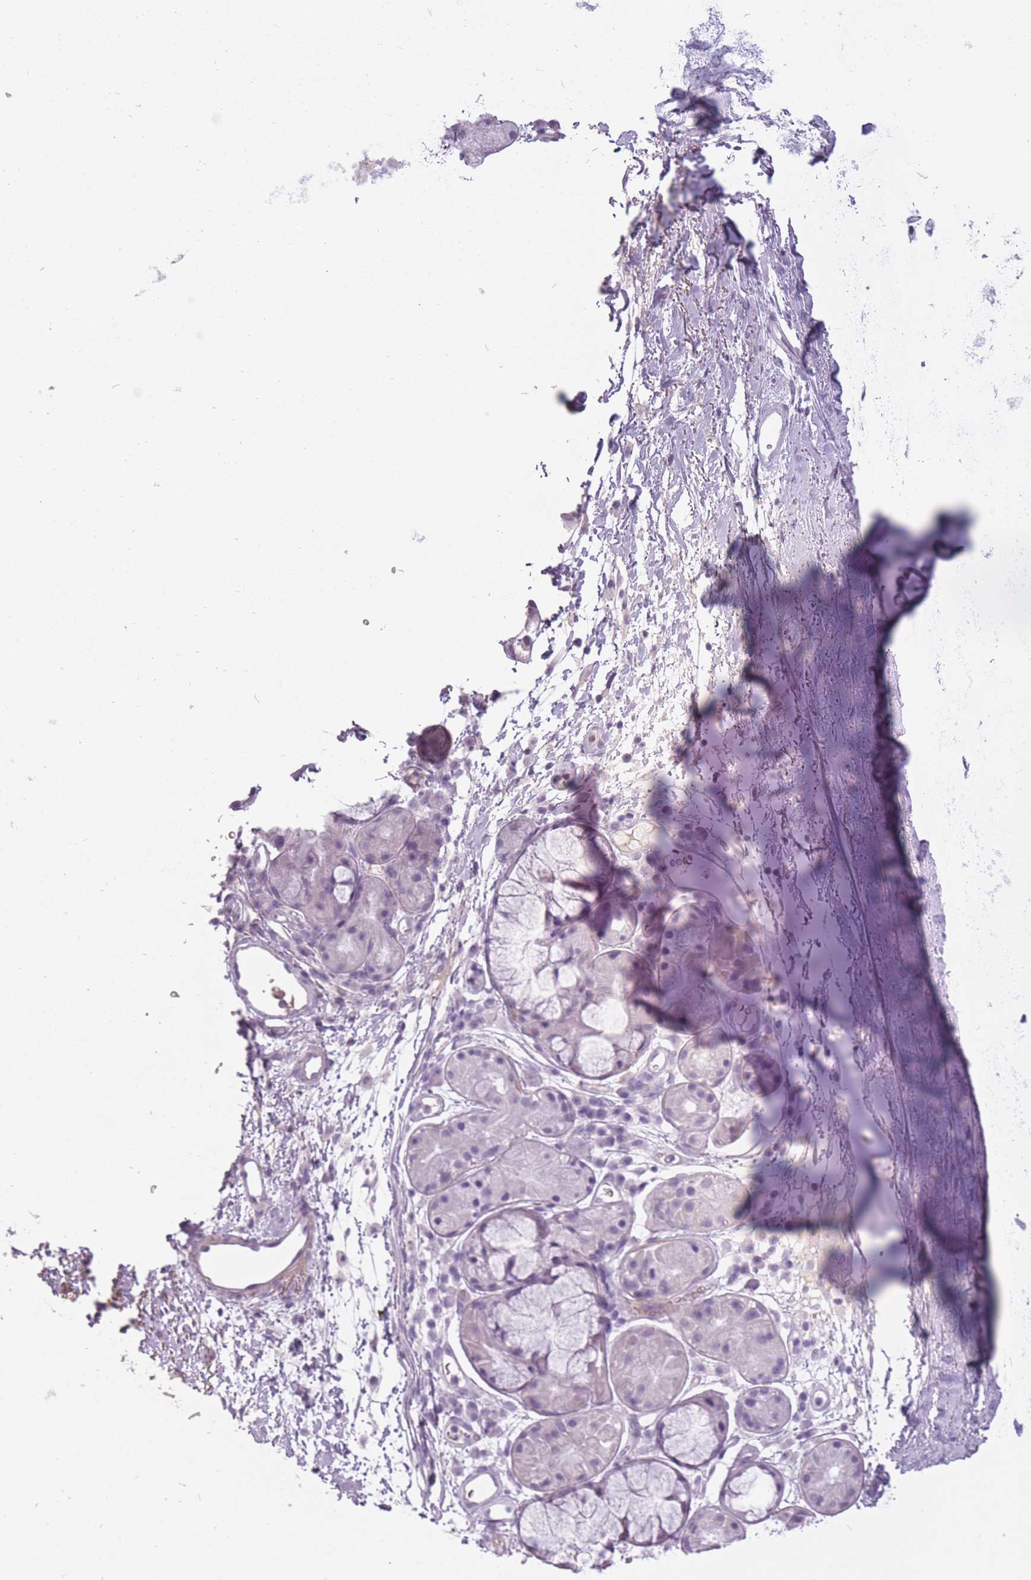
{"staining": {"intensity": "negative", "quantity": "none", "location": "none"}, "tissue": "adipose tissue", "cell_type": "Adipocytes", "image_type": "normal", "snomed": [{"axis": "morphology", "description": "Normal tissue, NOS"}, {"axis": "topography", "description": "Cartilage tissue"}], "caption": "IHC of unremarkable human adipose tissue exhibits no expression in adipocytes.", "gene": "RFX4", "patient": {"sex": "male", "age": 80}}